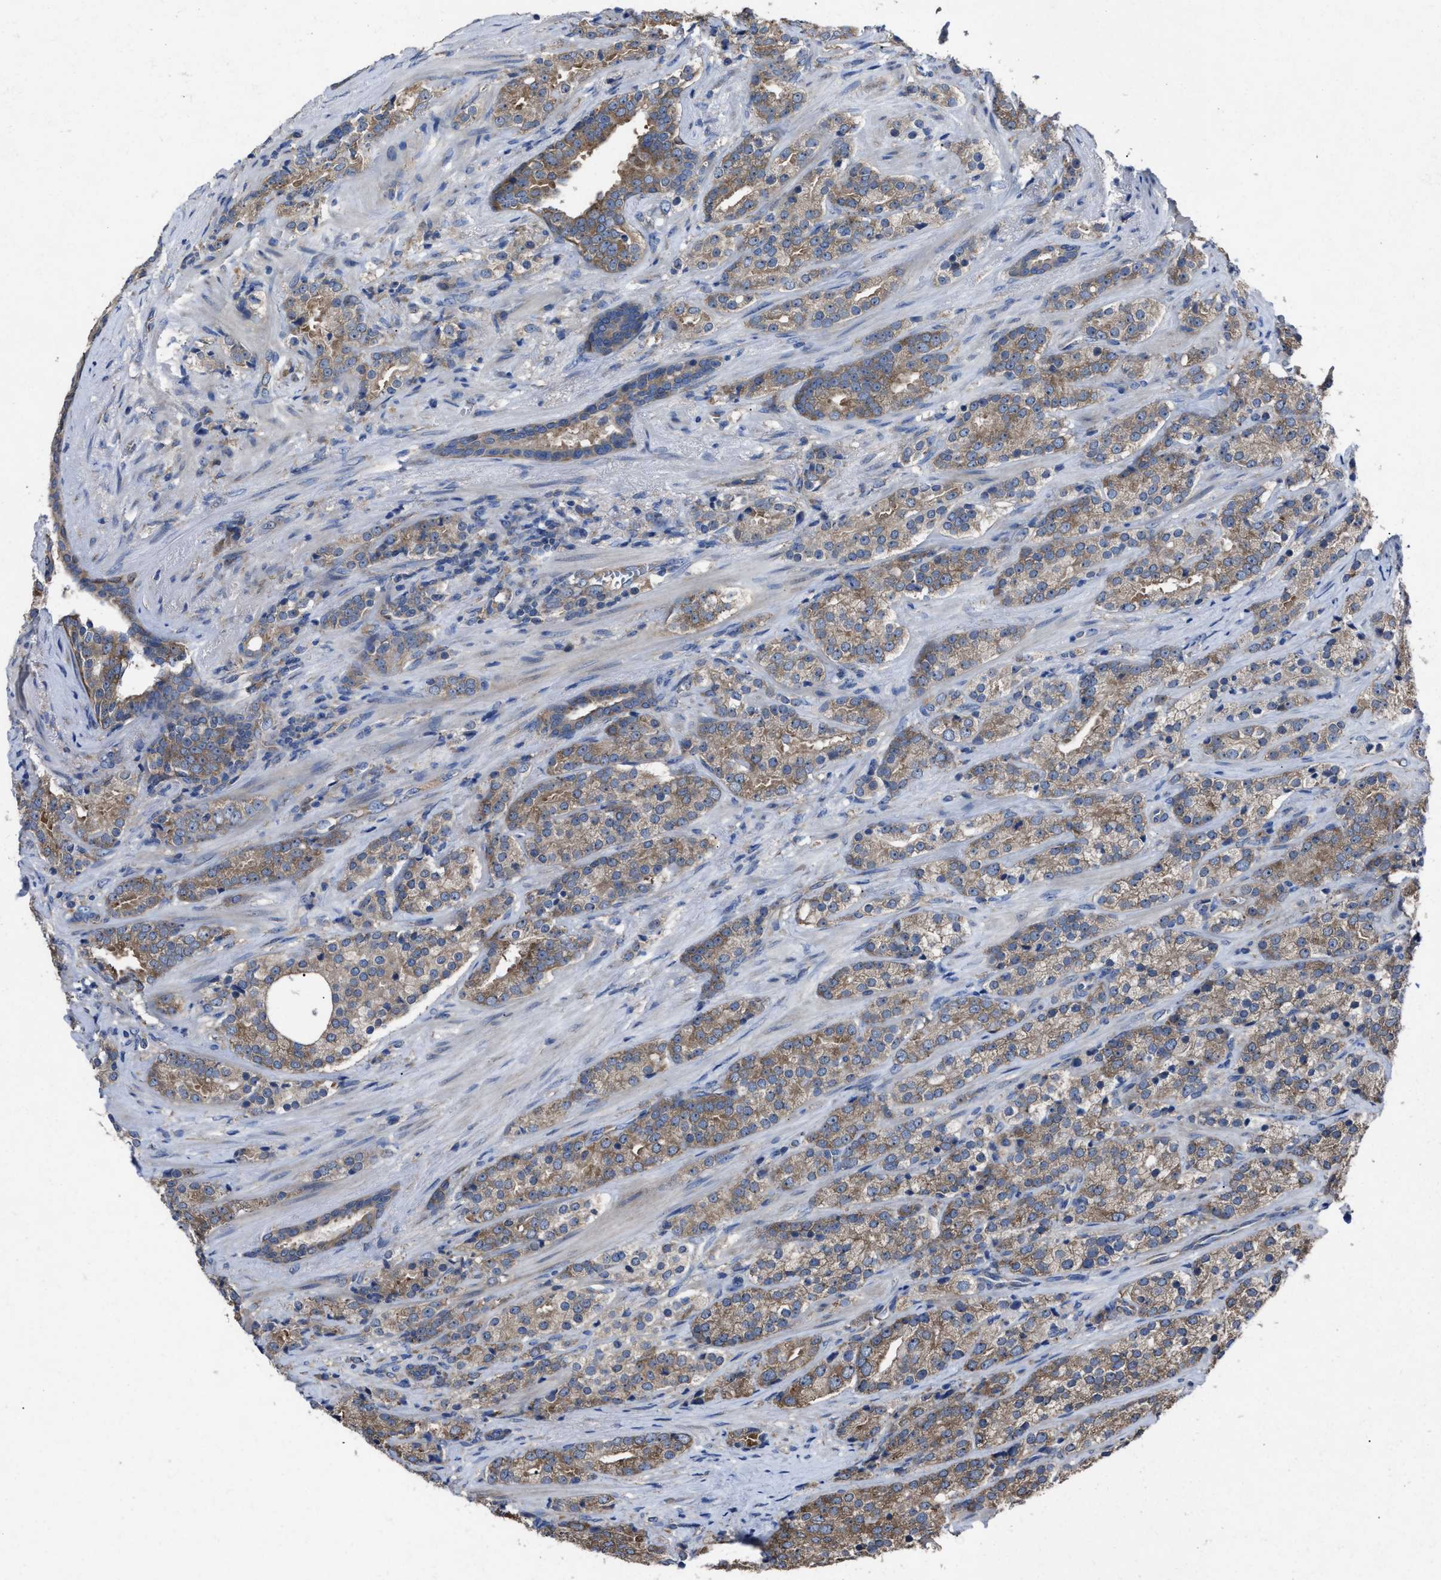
{"staining": {"intensity": "moderate", "quantity": "25%-75%", "location": "cytoplasmic/membranous"}, "tissue": "prostate cancer", "cell_type": "Tumor cells", "image_type": "cancer", "snomed": [{"axis": "morphology", "description": "Adenocarcinoma, High grade"}, {"axis": "topography", "description": "Prostate"}], "caption": "The photomicrograph reveals a brown stain indicating the presence of a protein in the cytoplasmic/membranous of tumor cells in prostate adenocarcinoma (high-grade).", "gene": "UPF1", "patient": {"sex": "male", "age": 71}}